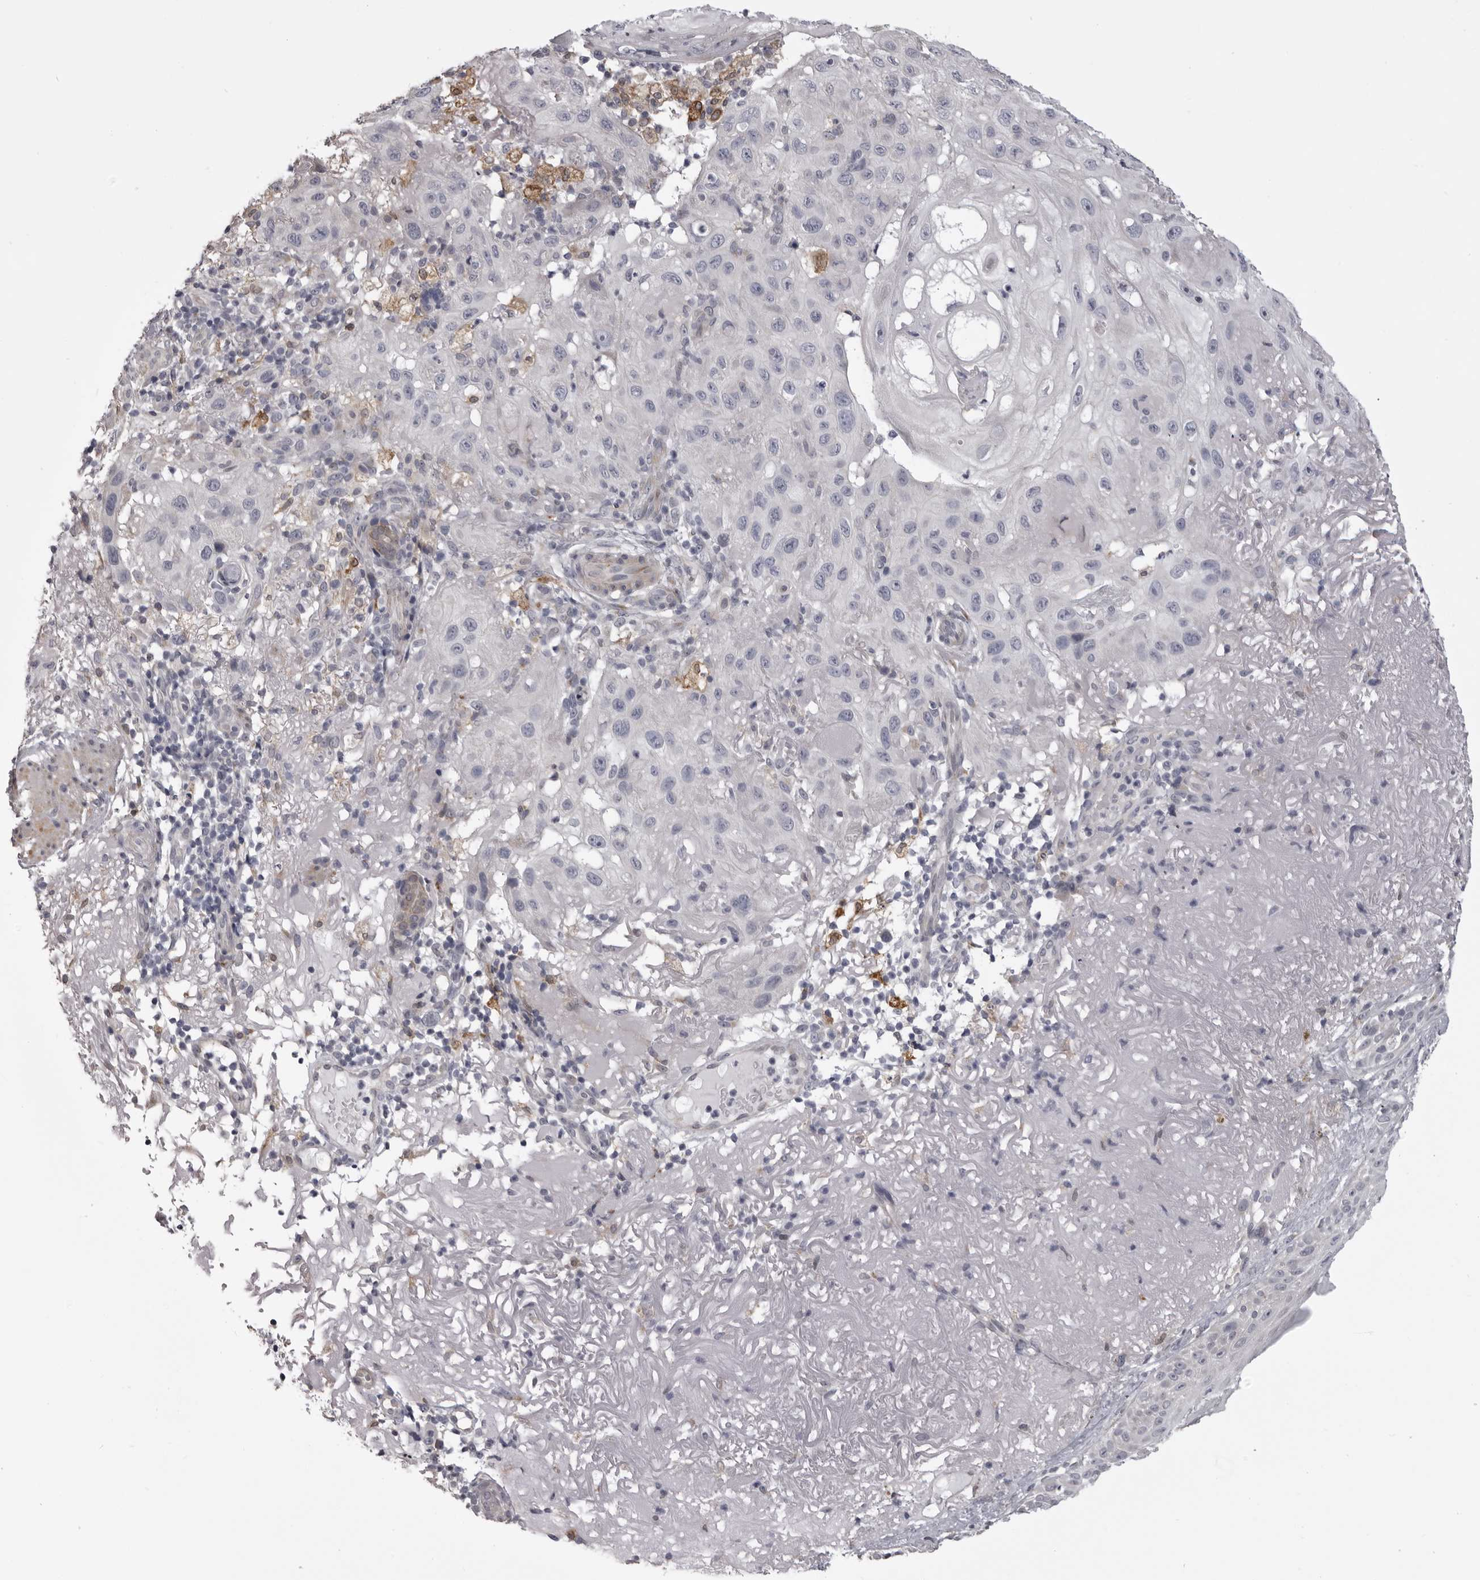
{"staining": {"intensity": "negative", "quantity": "none", "location": "none"}, "tissue": "skin cancer", "cell_type": "Tumor cells", "image_type": "cancer", "snomed": [{"axis": "morphology", "description": "Normal tissue, NOS"}, {"axis": "morphology", "description": "Squamous cell carcinoma, NOS"}, {"axis": "topography", "description": "Skin"}], "caption": "DAB immunohistochemical staining of skin squamous cell carcinoma demonstrates no significant expression in tumor cells.", "gene": "NCEH1", "patient": {"sex": "female", "age": 96}}